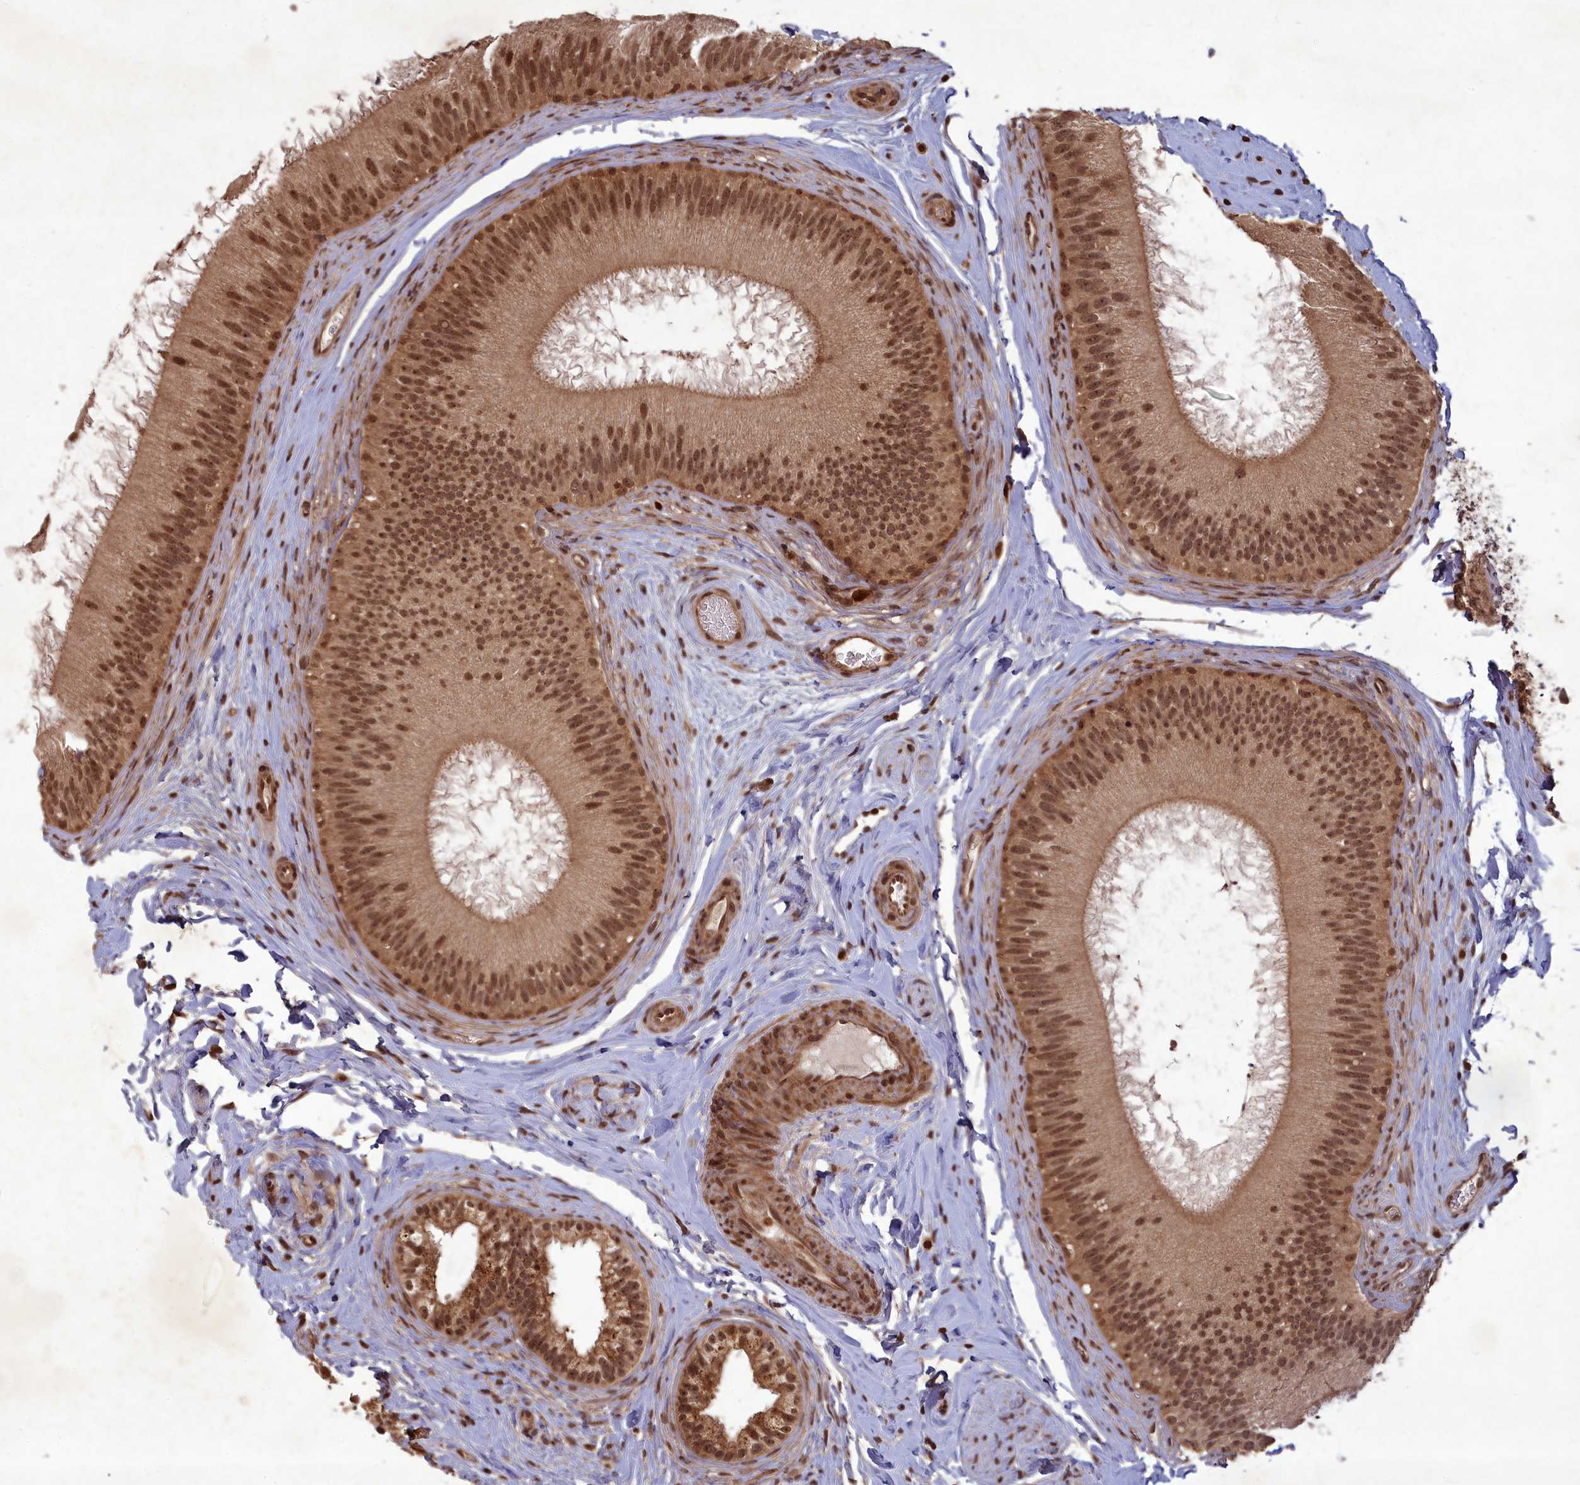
{"staining": {"intensity": "moderate", "quantity": ">75%", "location": "cytoplasmic/membranous,nuclear"}, "tissue": "epididymis", "cell_type": "Glandular cells", "image_type": "normal", "snomed": [{"axis": "morphology", "description": "Normal tissue, NOS"}, {"axis": "topography", "description": "Epididymis"}], "caption": "The image exhibits a brown stain indicating the presence of a protein in the cytoplasmic/membranous,nuclear of glandular cells in epididymis. (DAB (3,3'-diaminobenzidine) = brown stain, brightfield microscopy at high magnification).", "gene": "SRMS", "patient": {"sex": "male", "age": 45}}